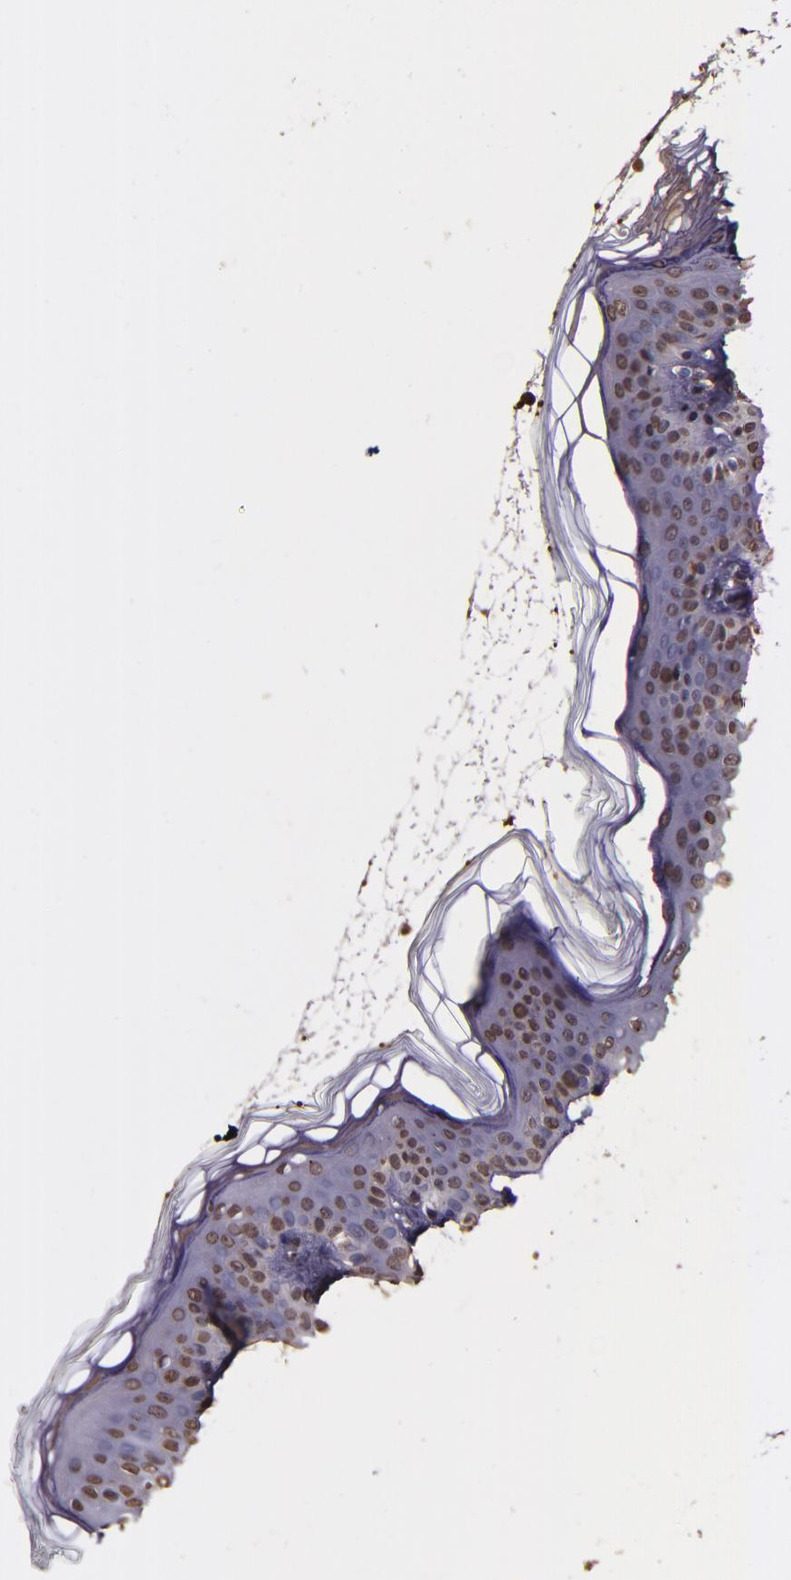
{"staining": {"intensity": "moderate", "quantity": ">75%", "location": "cytoplasmic/membranous"}, "tissue": "skin", "cell_type": "Fibroblasts", "image_type": "normal", "snomed": [{"axis": "morphology", "description": "Normal tissue, NOS"}, {"axis": "topography", "description": "Skin"}], "caption": "Immunohistochemistry (IHC) of benign skin shows medium levels of moderate cytoplasmic/membranous expression in about >75% of fibroblasts.", "gene": "SLC2A3", "patient": {"sex": "female", "age": 4}}